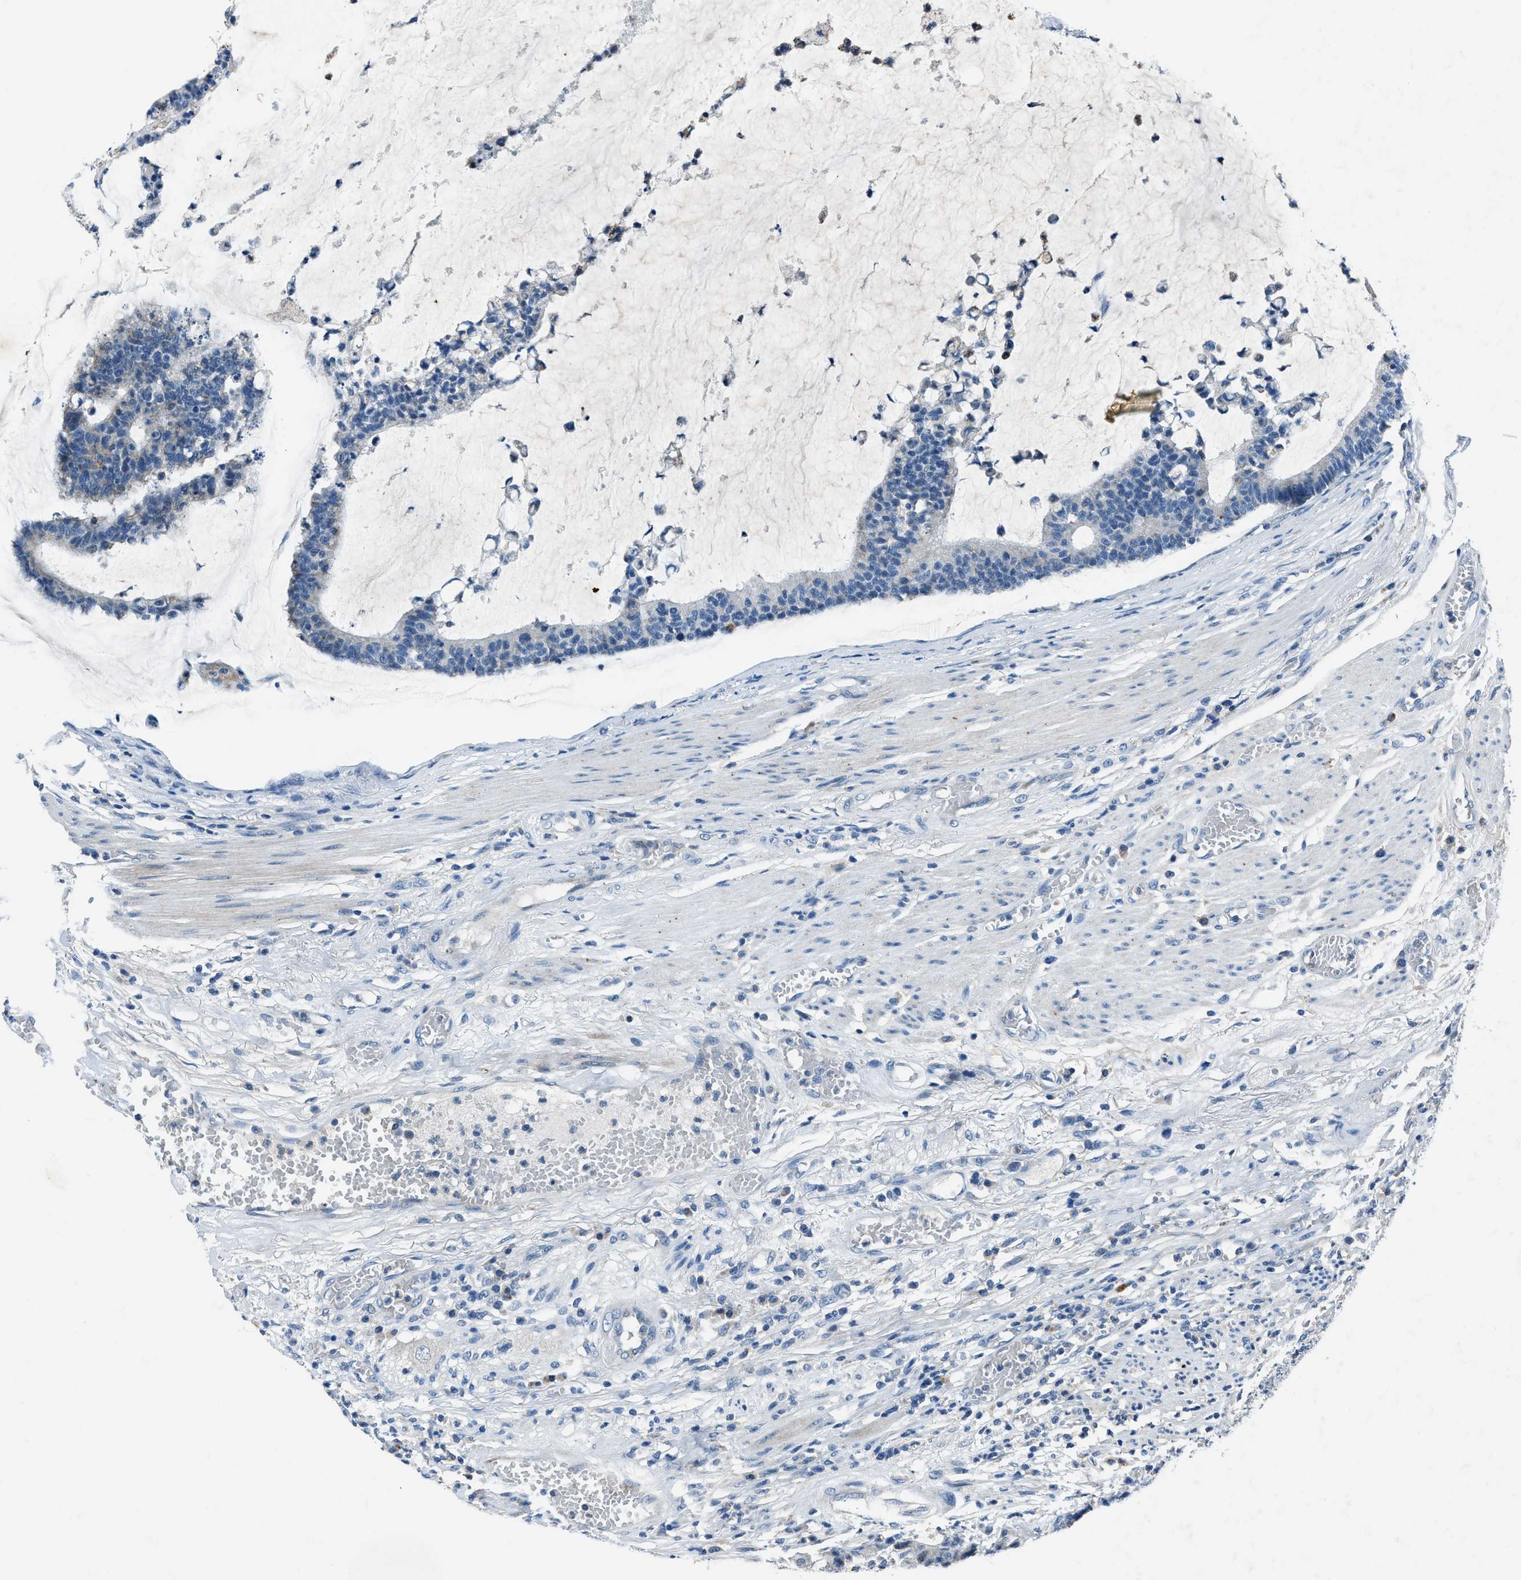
{"staining": {"intensity": "negative", "quantity": "none", "location": "none"}, "tissue": "colorectal cancer", "cell_type": "Tumor cells", "image_type": "cancer", "snomed": [{"axis": "morphology", "description": "Adenocarcinoma, NOS"}, {"axis": "topography", "description": "Colon"}], "caption": "High power microscopy micrograph of an immunohistochemistry histopathology image of adenocarcinoma (colorectal), revealing no significant positivity in tumor cells. (DAB immunohistochemistry (IHC) with hematoxylin counter stain).", "gene": "ADAM2", "patient": {"sex": "female", "age": 84}}